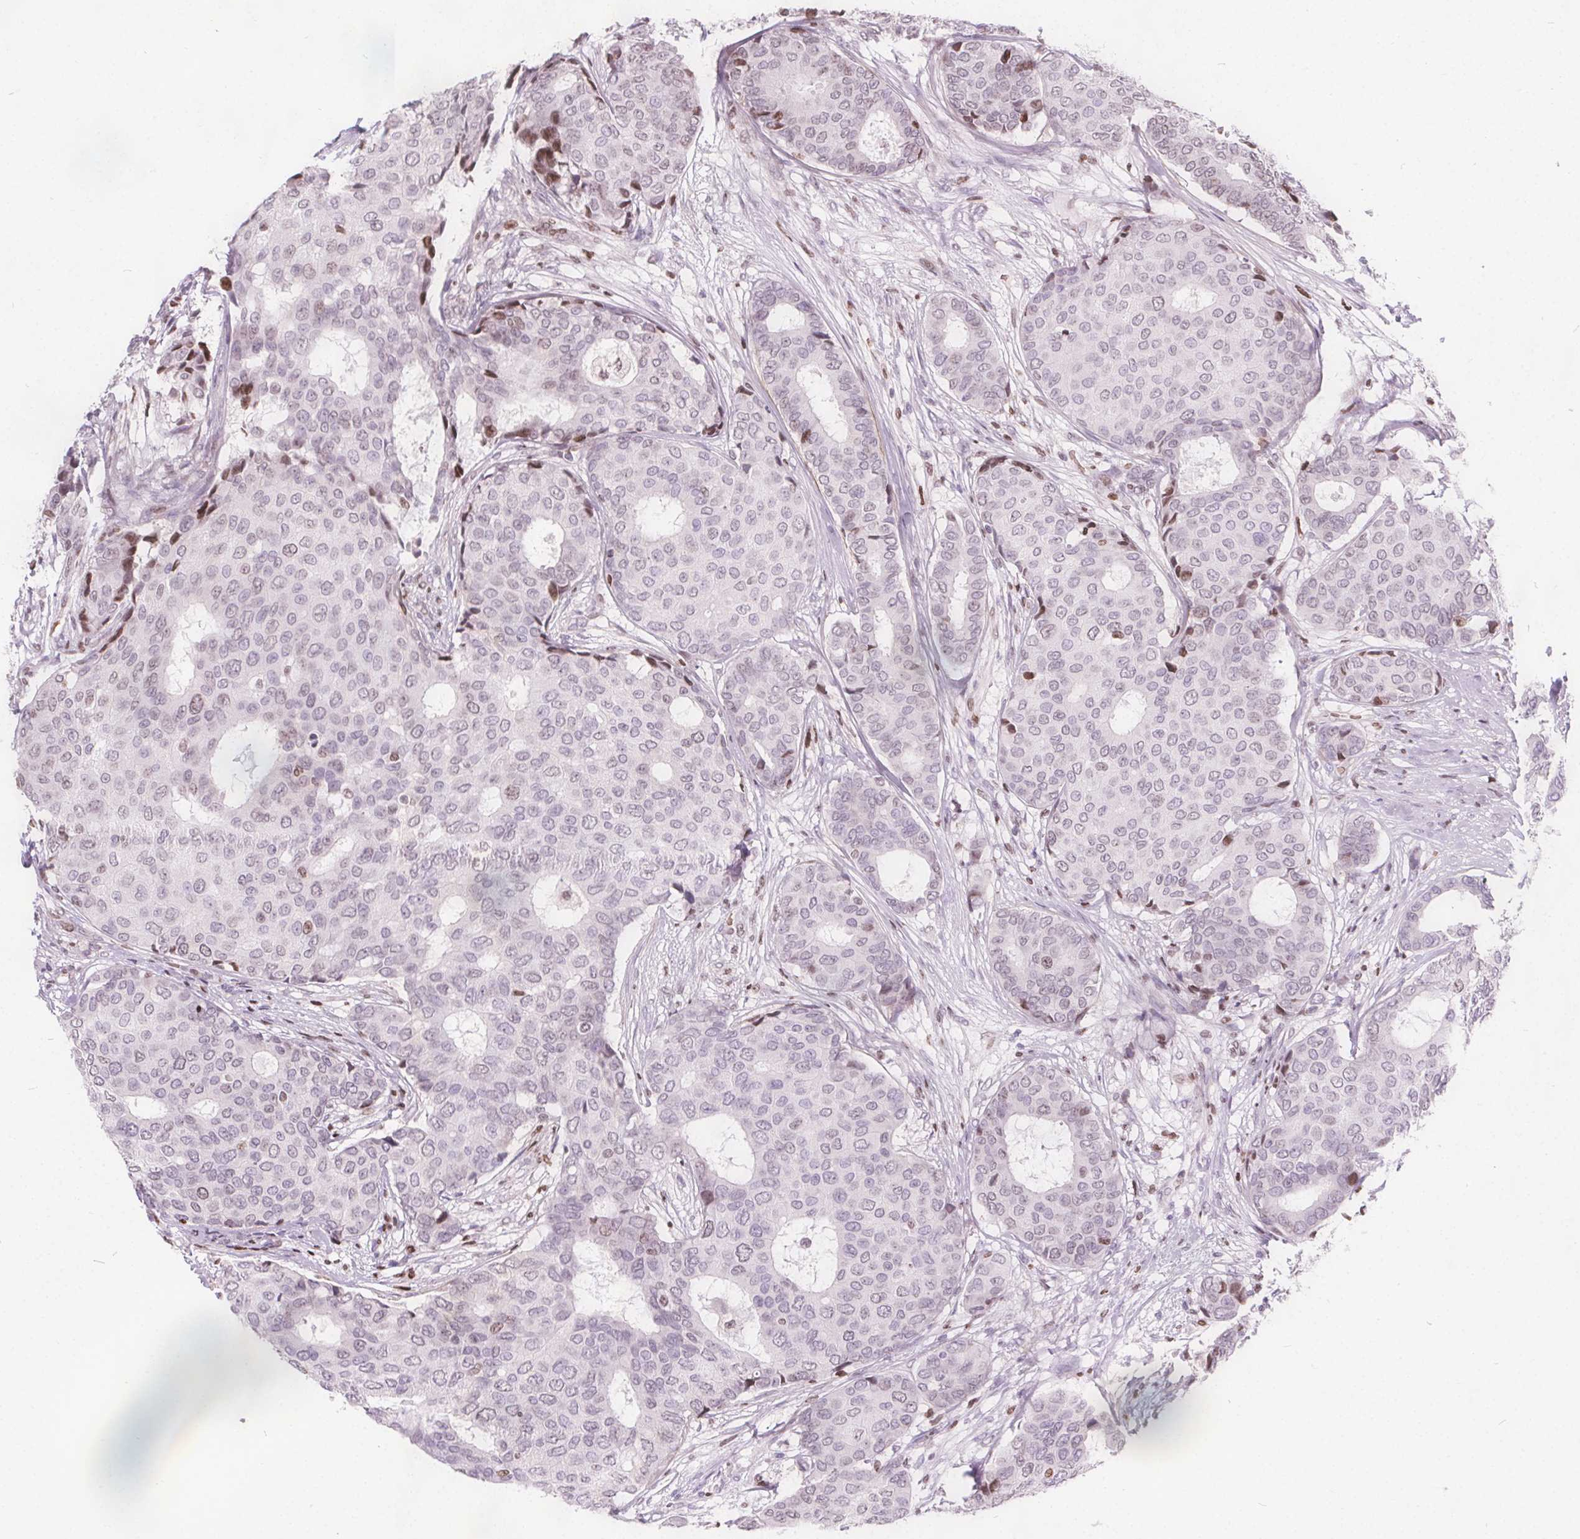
{"staining": {"intensity": "moderate", "quantity": "<25%", "location": "nuclear"}, "tissue": "breast cancer", "cell_type": "Tumor cells", "image_type": "cancer", "snomed": [{"axis": "morphology", "description": "Duct carcinoma"}, {"axis": "topography", "description": "Breast"}], "caption": "About <25% of tumor cells in breast cancer (intraductal carcinoma) reveal moderate nuclear protein positivity as visualized by brown immunohistochemical staining.", "gene": "ISLR2", "patient": {"sex": "female", "age": 75}}